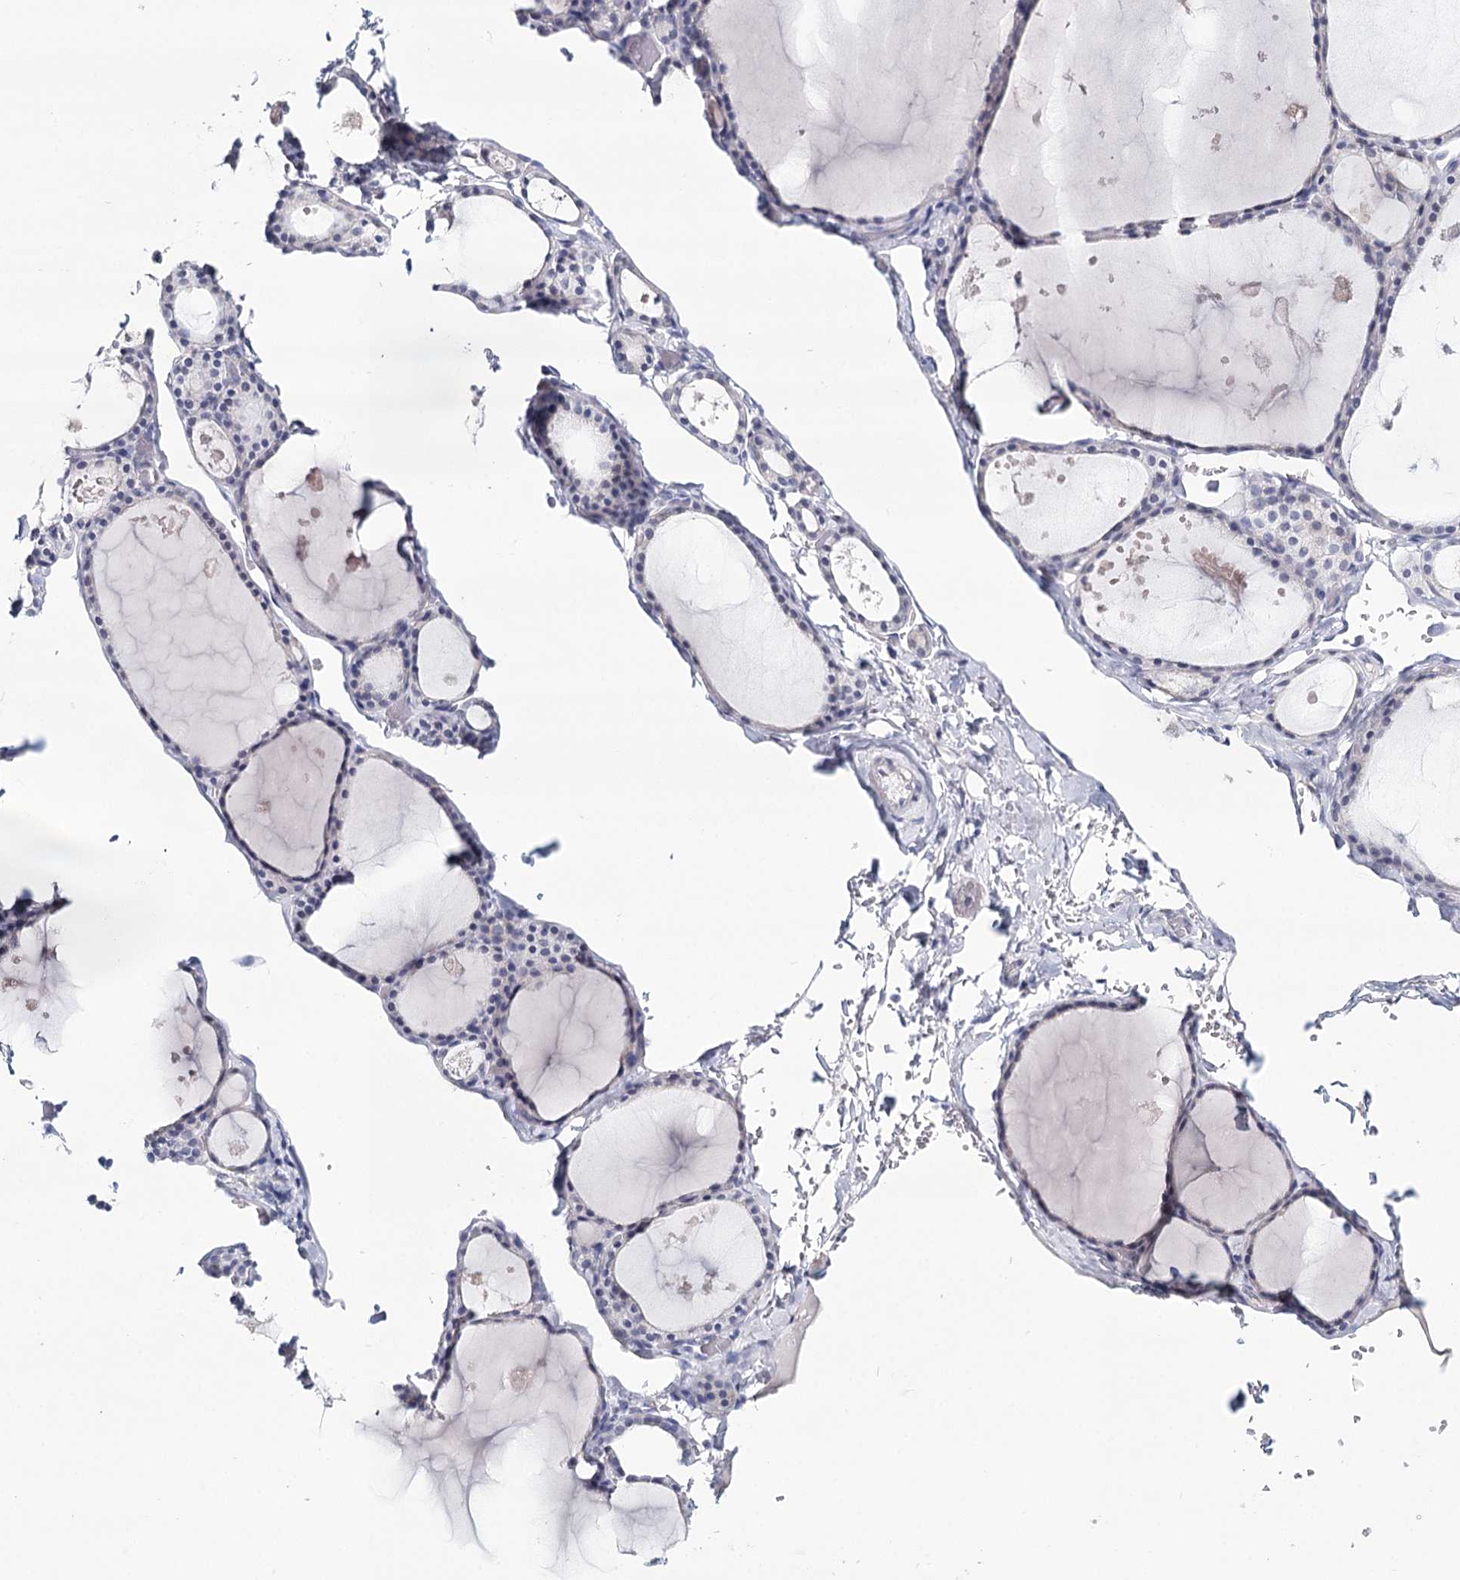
{"staining": {"intensity": "negative", "quantity": "none", "location": "none"}, "tissue": "thyroid gland", "cell_type": "Glandular cells", "image_type": "normal", "snomed": [{"axis": "morphology", "description": "Normal tissue, NOS"}, {"axis": "topography", "description": "Thyroid gland"}], "caption": "A high-resolution image shows immunohistochemistry (IHC) staining of normal thyroid gland, which demonstrates no significant staining in glandular cells.", "gene": "HSPA4L", "patient": {"sex": "male", "age": 56}}